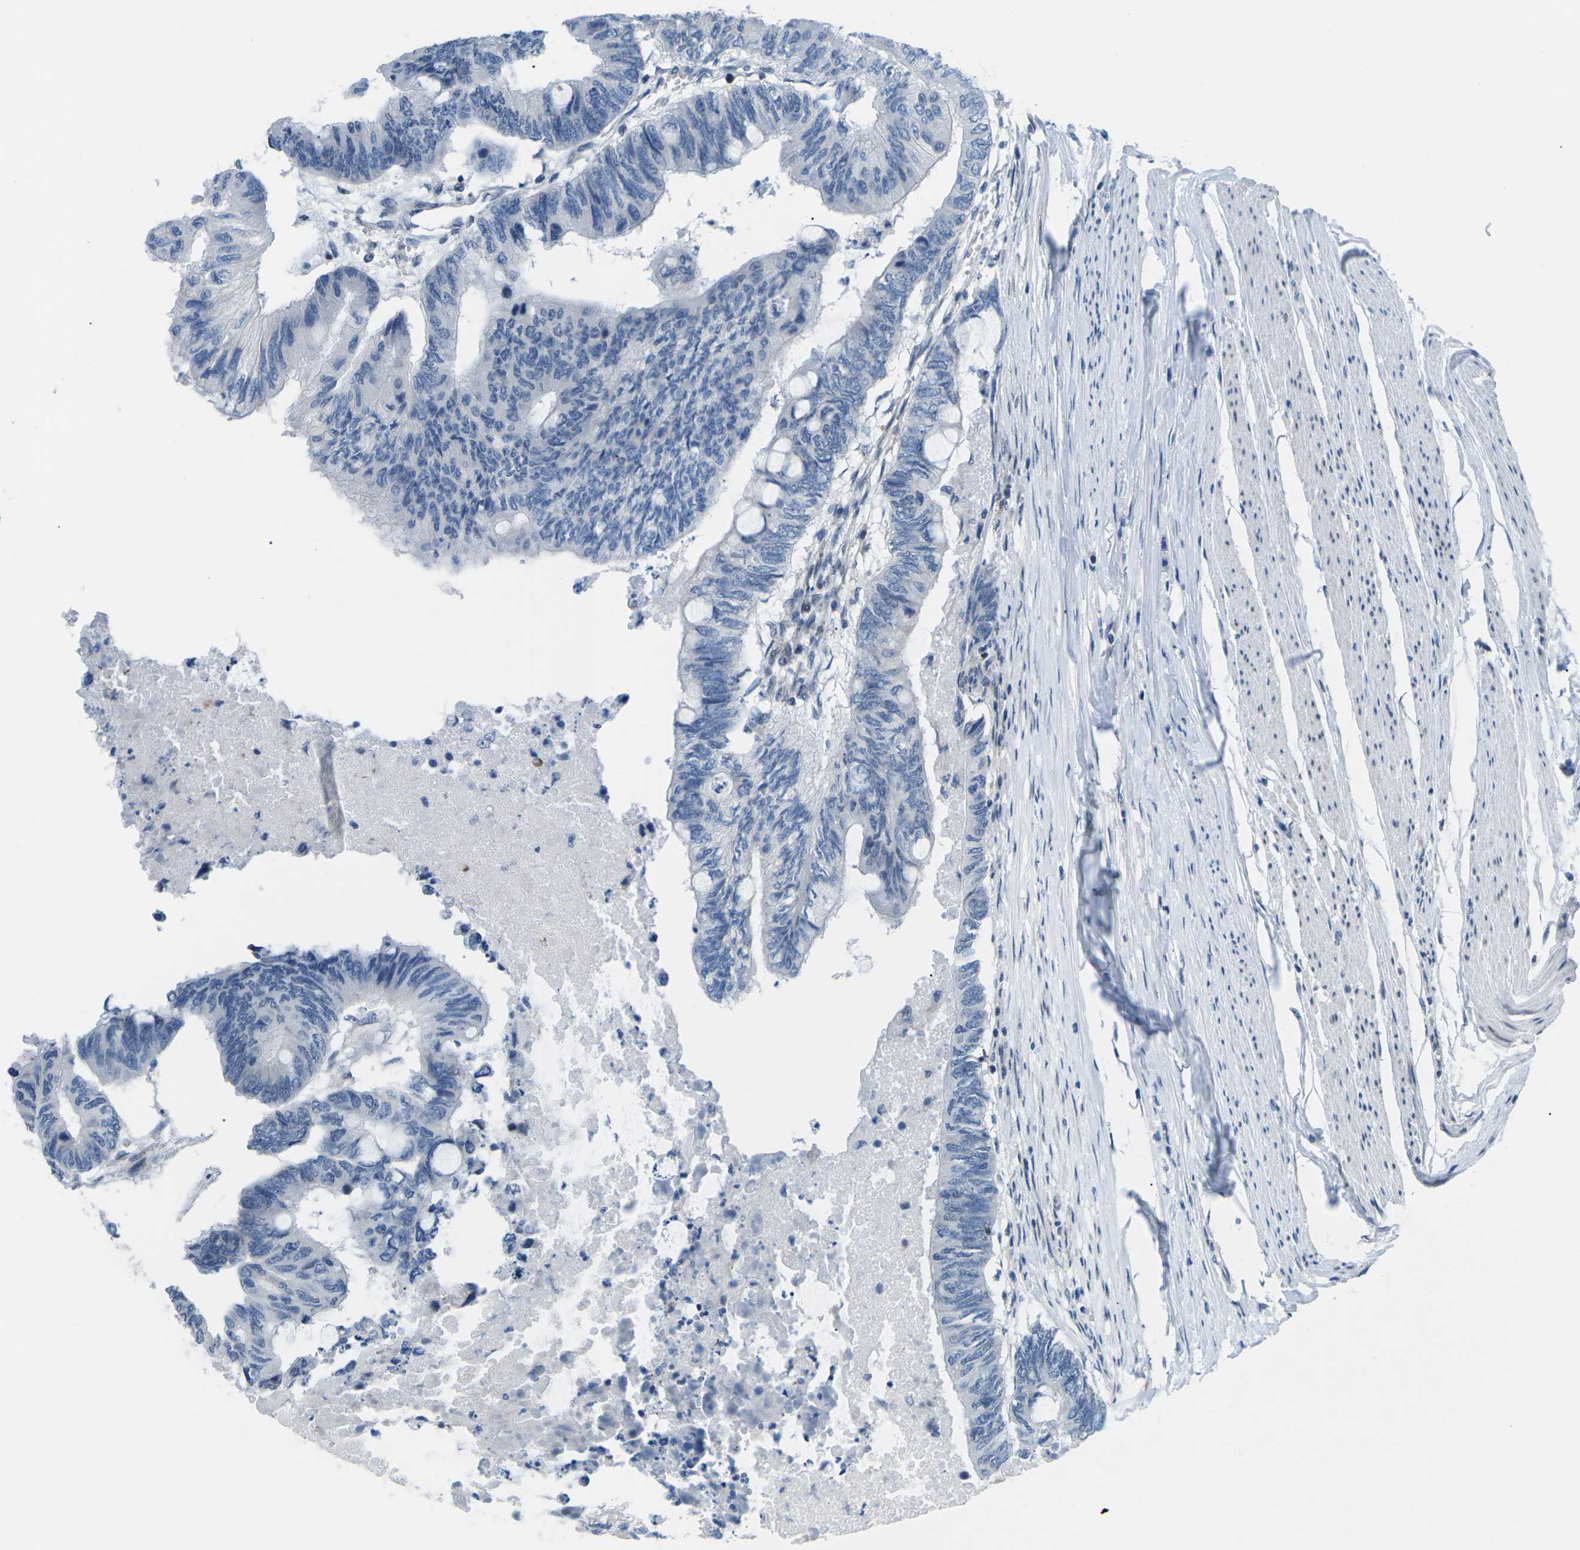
{"staining": {"intensity": "negative", "quantity": "none", "location": "none"}, "tissue": "colorectal cancer", "cell_type": "Tumor cells", "image_type": "cancer", "snomed": [{"axis": "morphology", "description": "Normal tissue, NOS"}, {"axis": "morphology", "description": "Adenocarcinoma, NOS"}, {"axis": "topography", "description": "Rectum"}, {"axis": "topography", "description": "Peripheral nerve tissue"}], "caption": "Colorectal adenocarcinoma was stained to show a protein in brown. There is no significant positivity in tumor cells.", "gene": "MBNL1", "patient": {"sex": "male", "age": 92}}